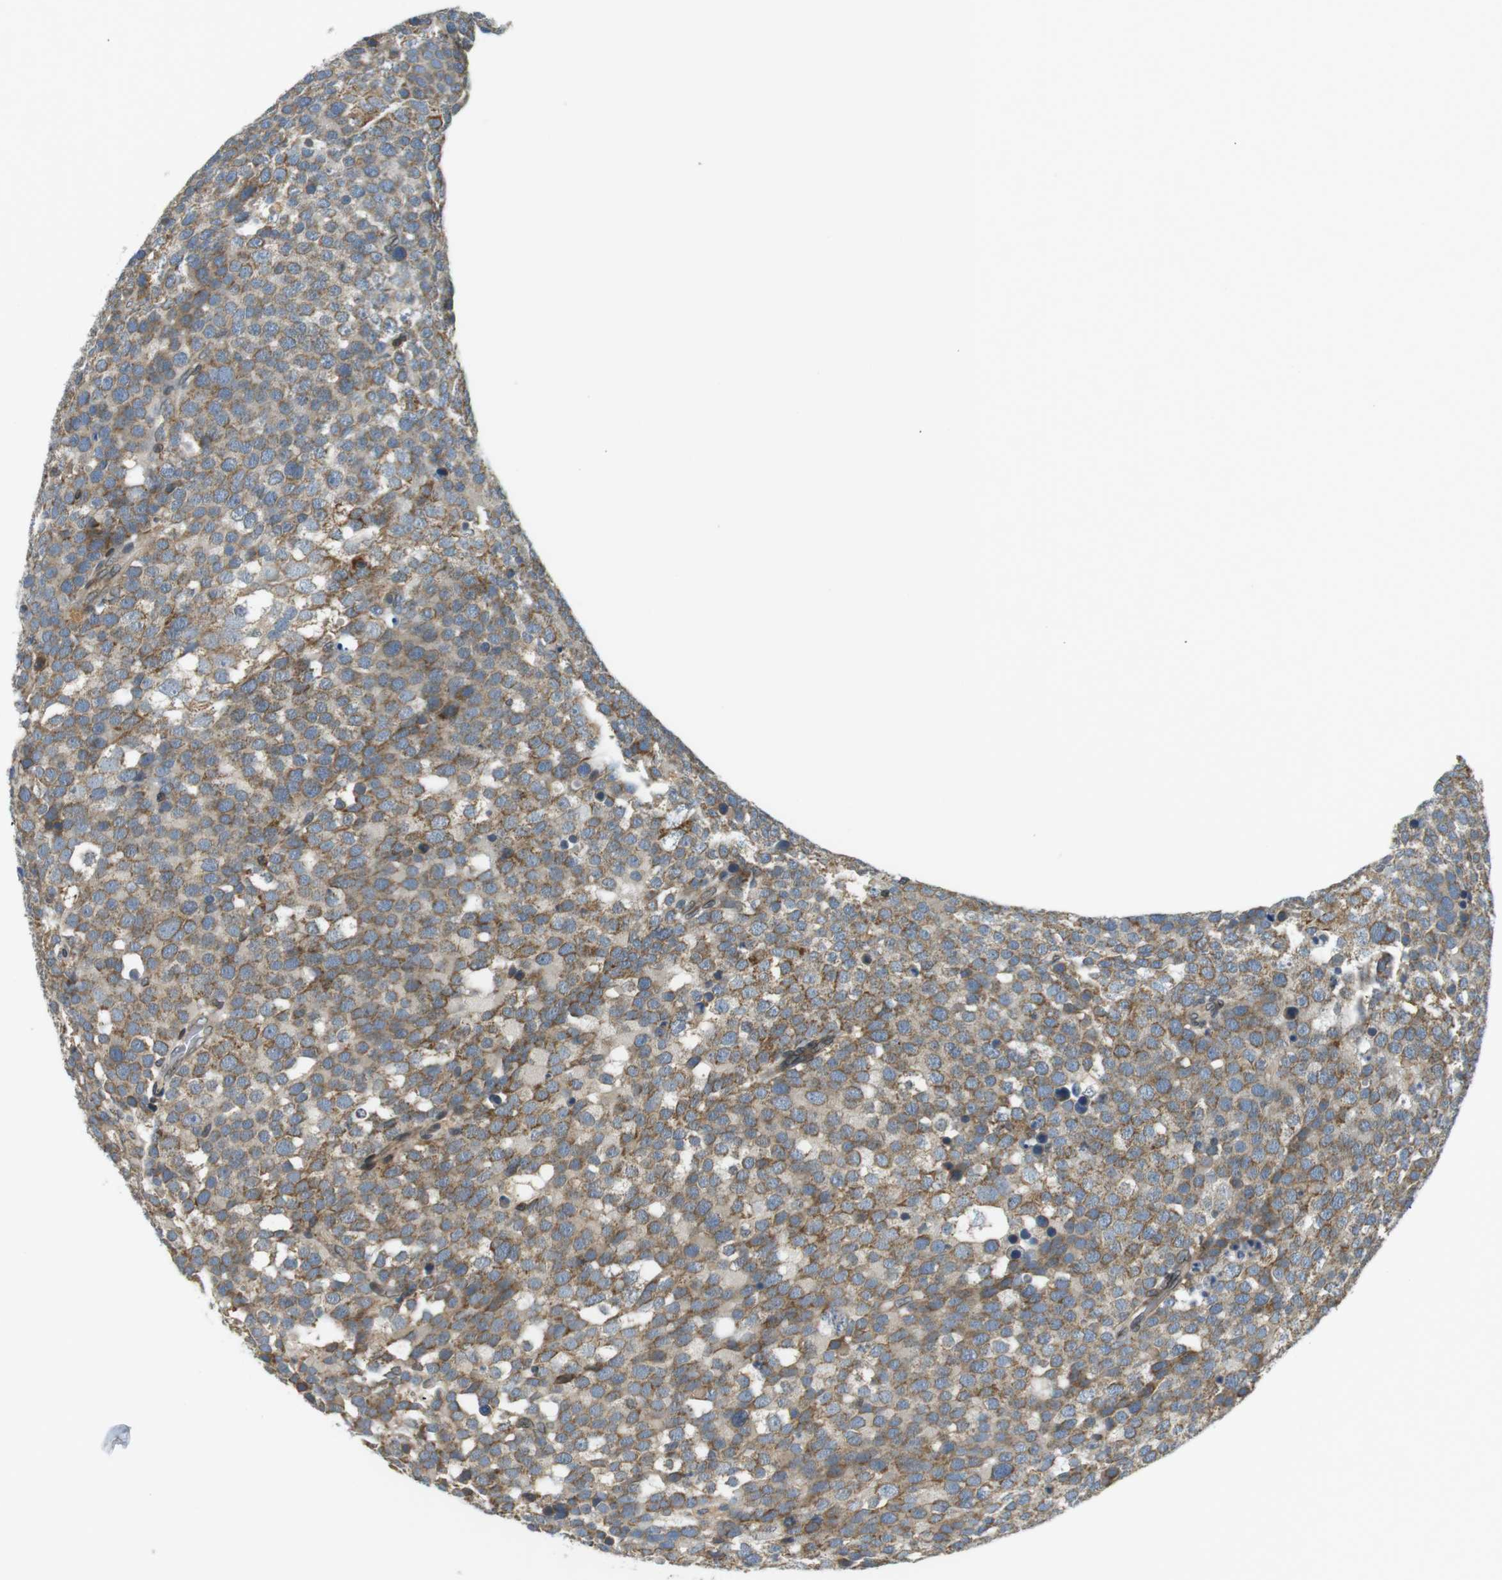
{"staining": {"intensity": "weak", "quantity": ">75%", "location": "cytoplasmic/membranous,nuclear"}, "tissue": "testis cancer", "cell_type": "Tumor cells", "image_type": "cancer", "snomed": [{"axis": "morphology", "description": "Seminoma, NOS"}, {"axis": "topography", "description": "Testis"}], "caption": "Testis seminoma tissue shows weak cytoplasmic/membranous and nuclear expression in approximately >75% of tumor cells, visualized by immunohistochemistry.", "gene": "TMX4", "patient": {"sex": "male", "age": 71}}